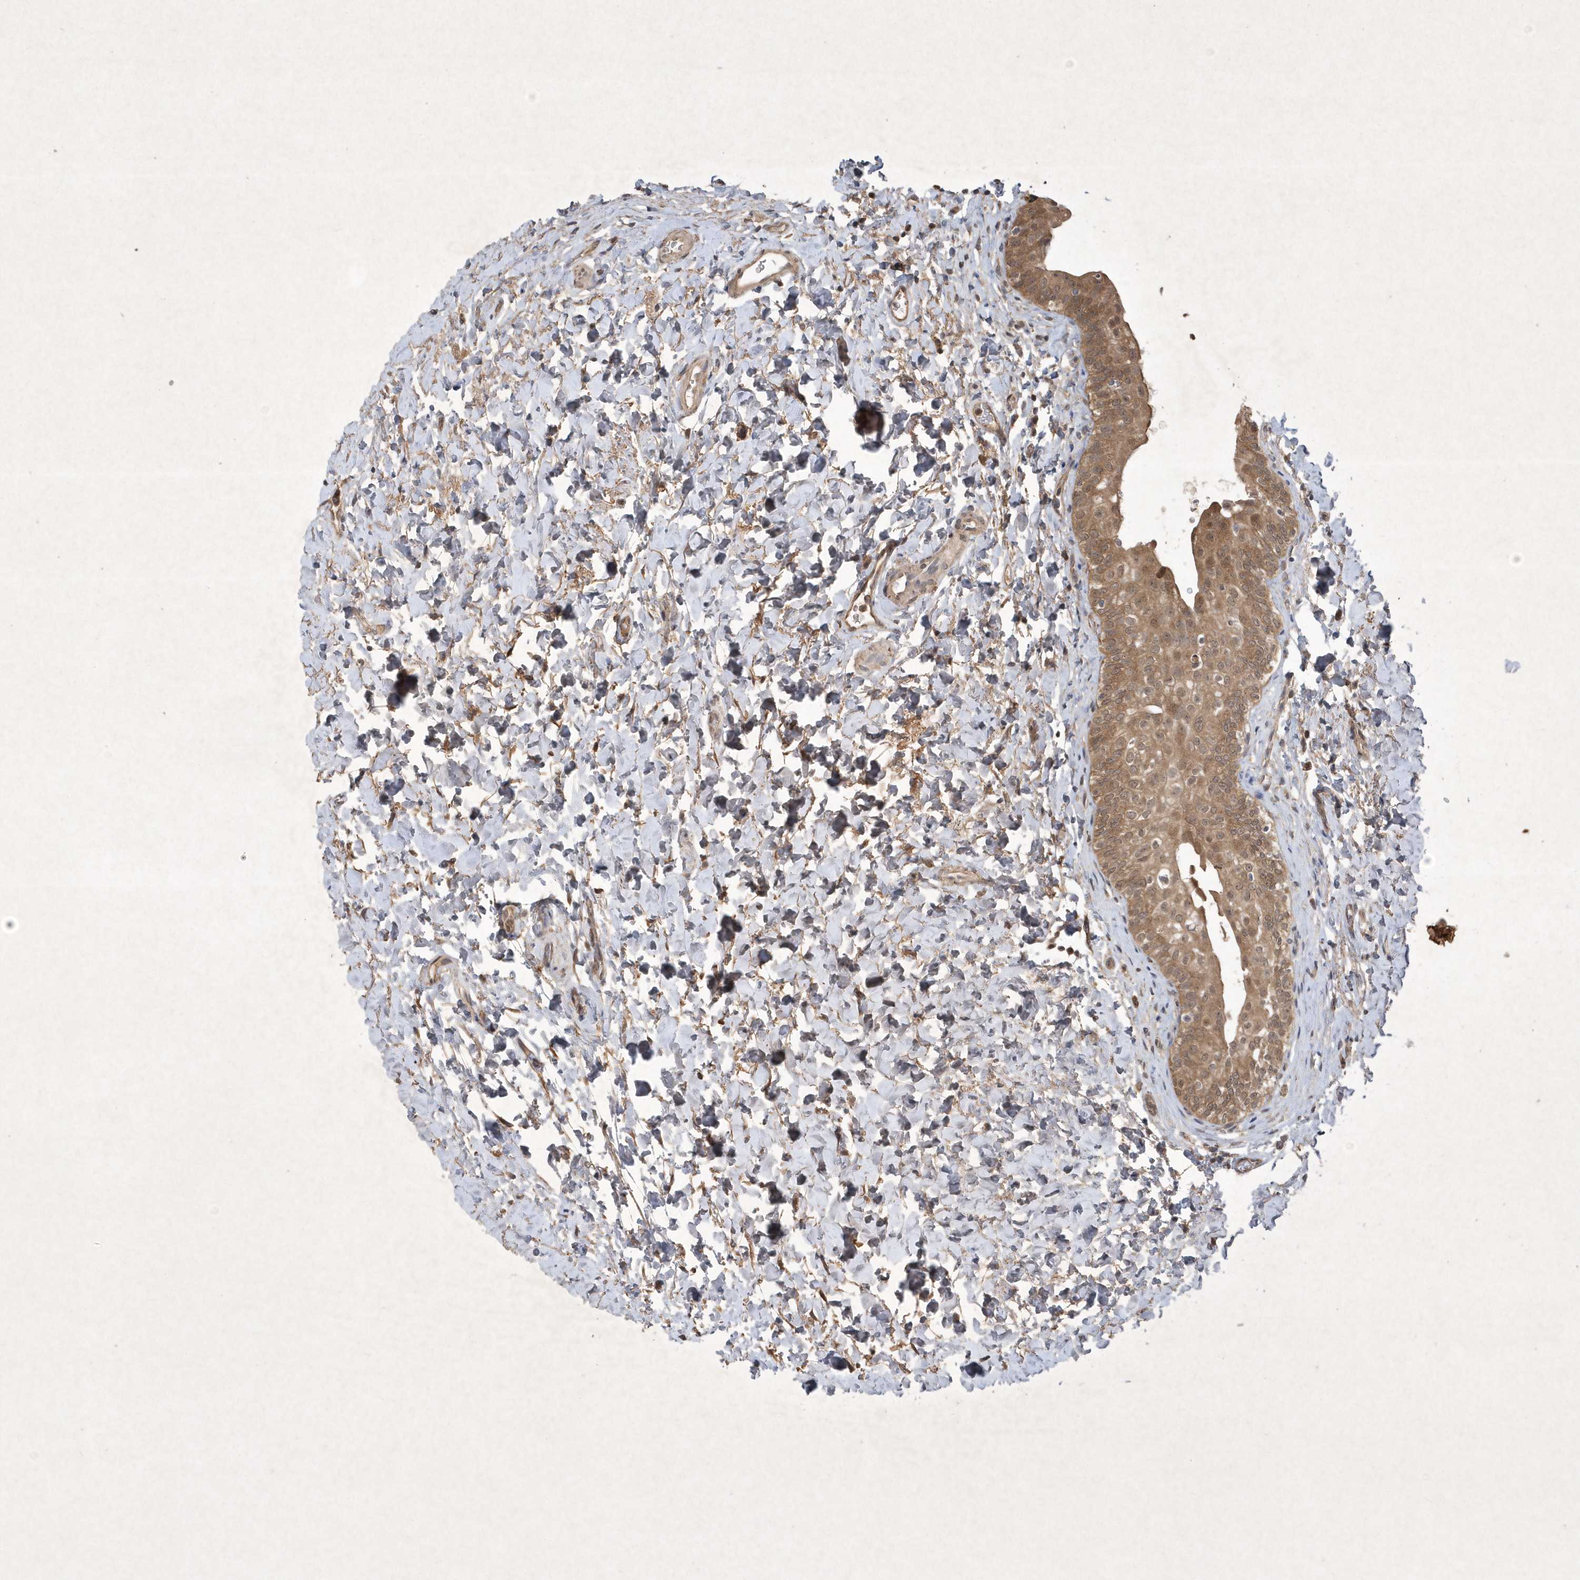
{"staining": {"intensity": "moderate", "quantity": ">75%", "location": "cytoplasmic/membranous,nuclear"}, "tissue": "urinary bladder", "cell_type": "Urothelial cells", "image_type": "normal", "snomed": [{"axis": "morphology", "description": "Normal tissue, NOS"}, {"axis": "topography", "description": "Urinary bladder"}], "caption": "Brown immunohistochemical staining in normal urinary bladder displays moderate cytoplasmic/membranous,nuclear expression in approximately >75% of urothelial cells.", "gene": "AKR7A2", "patient": {"sex": "male", "age": 83}}